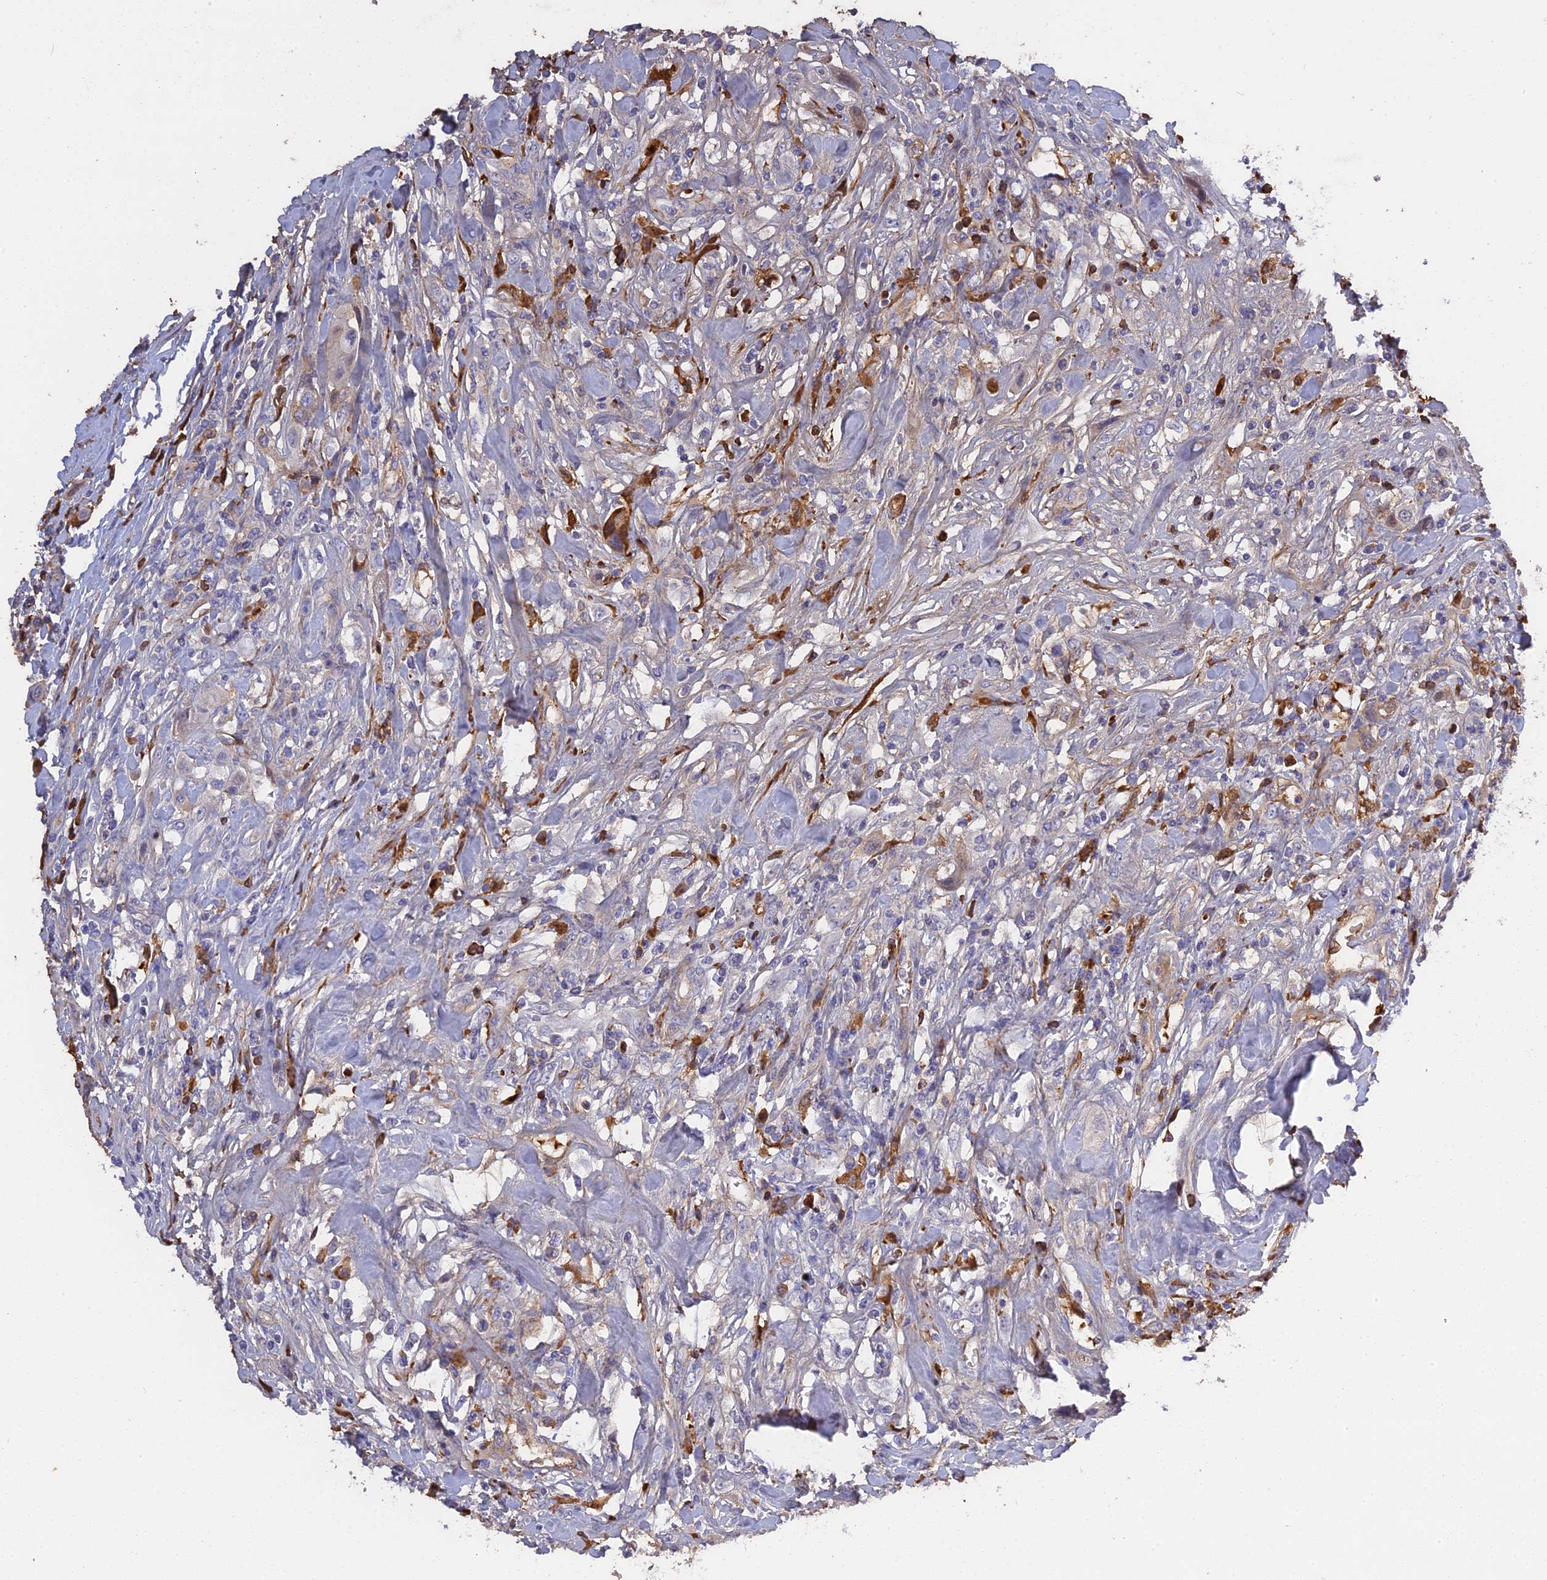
{"staining": {"intensity": "negative", "quantity": "none", "location": "none"}, "tissue": "urothelial cancer", "cell_type": "Tumor cells", "image_type": "cancer", "snomed": [{"axis": "morphology", "description": "Urothelial carcinoma, High grade"}, {"axis": "topography", "description": "Urinary bladder"}], "caption": "DAB (3,3'-diaminobenzidine) immunohistochemical staining of urothelial carcinoma (high-grade) reveals no significant positivity in tumor cells.", "gene": "PZP", "patient": {"sex": "male", "age": 50}}